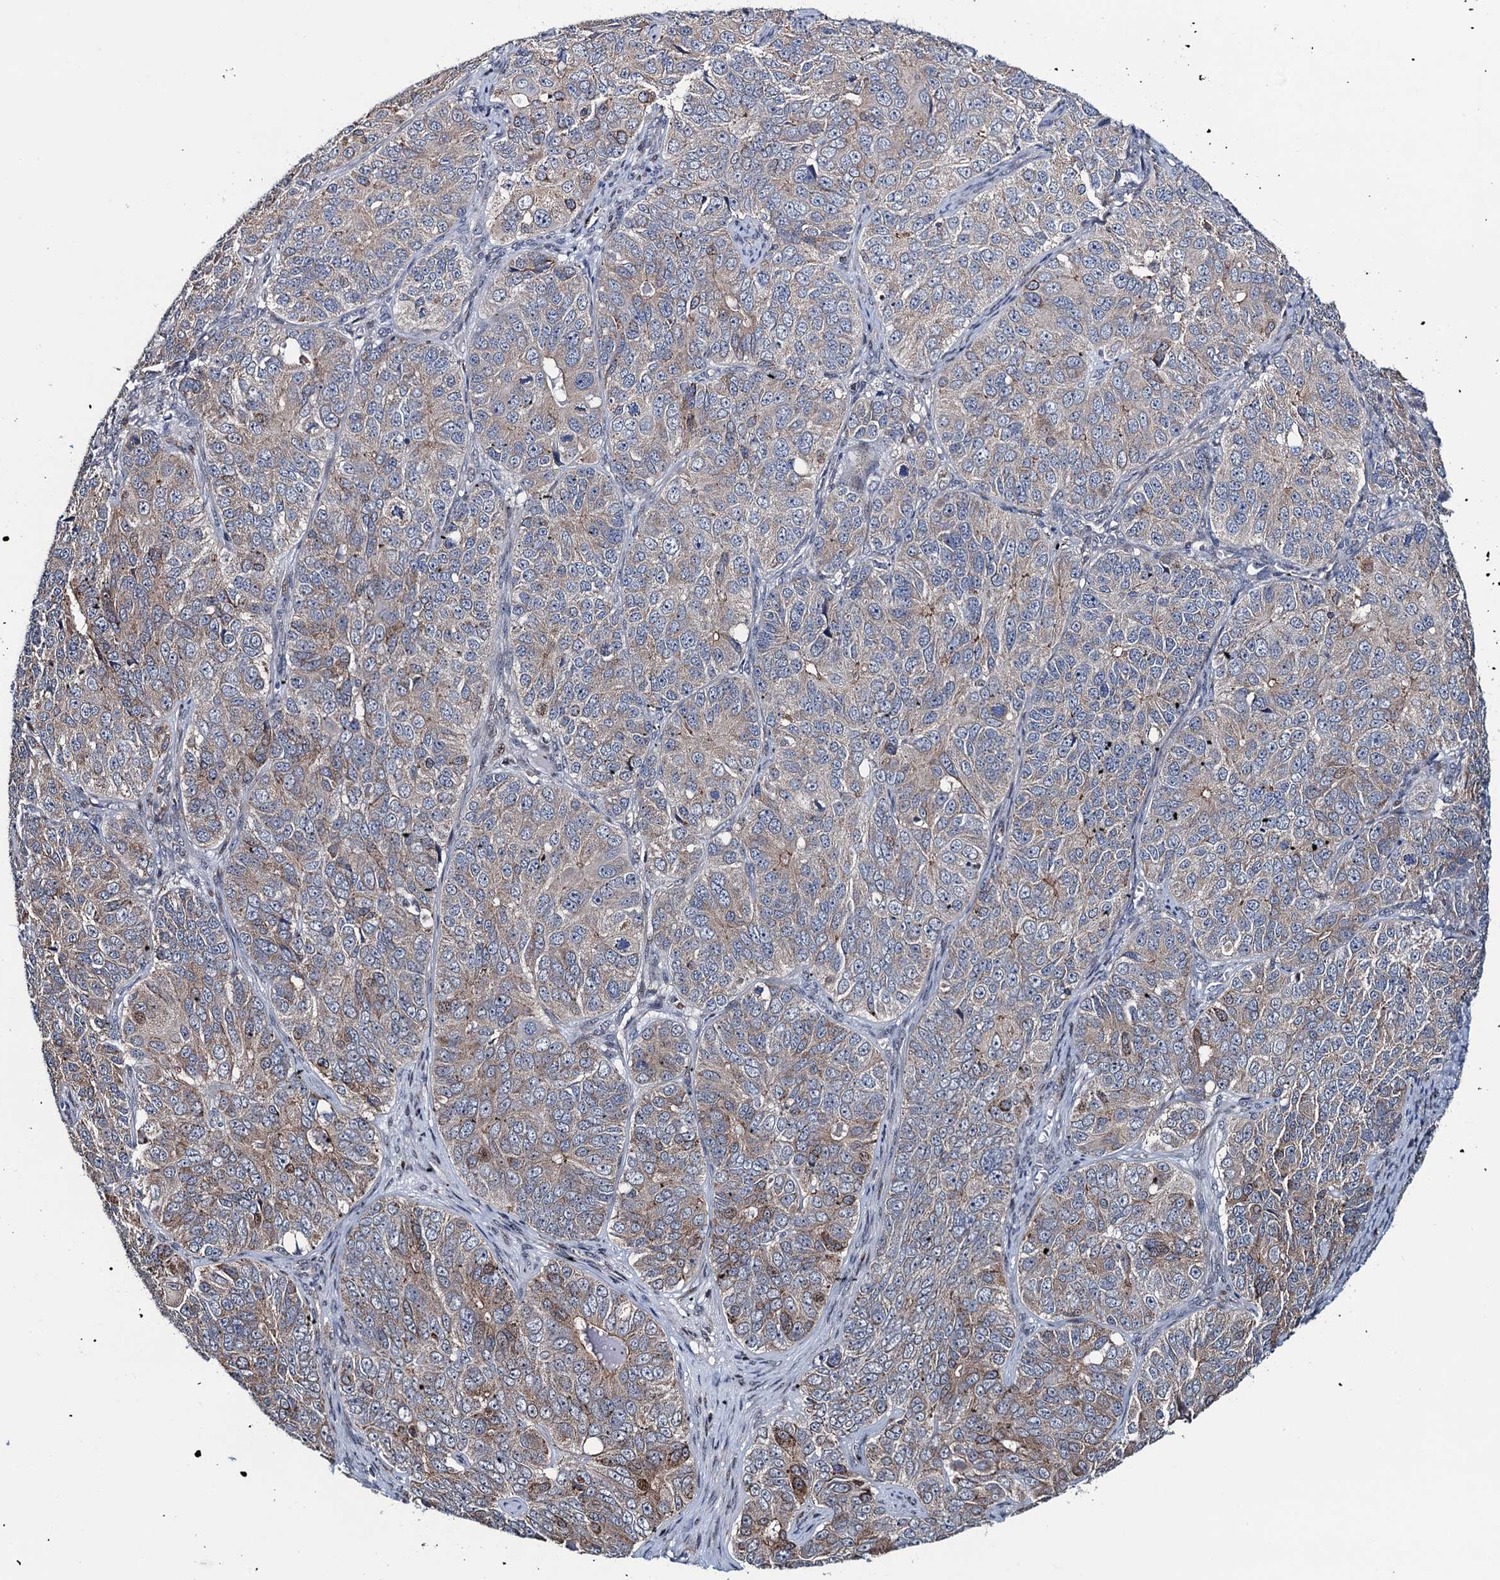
{"staining": {"intensity": "moderate", "quantity": "<25%", "location": "cytoplasmic/membranous"}, "tissue": "ovarian cancer", "cell_type": "Tumor cells", "image_type": "cancer", "snomed": [{"axis": "morphology", "description": "Carcinoma, endometroid"}, {"axis": "topography", "description": "Ovary"}], "caption": "DAB (3,3'-diaminobenzidine) immunohistochemical staining of ovarian cancer (endometroid carcinoma) displays moderate cytoplasmic/membranous protein staining in approximately <25% of tumor cells. Using DAB (brown) and hematoxylin (blue) stains, captured at high magnification using brightfield microscopy.", "gene": "CCDC102A", "patient": {"sex": "female", "age": 51}}